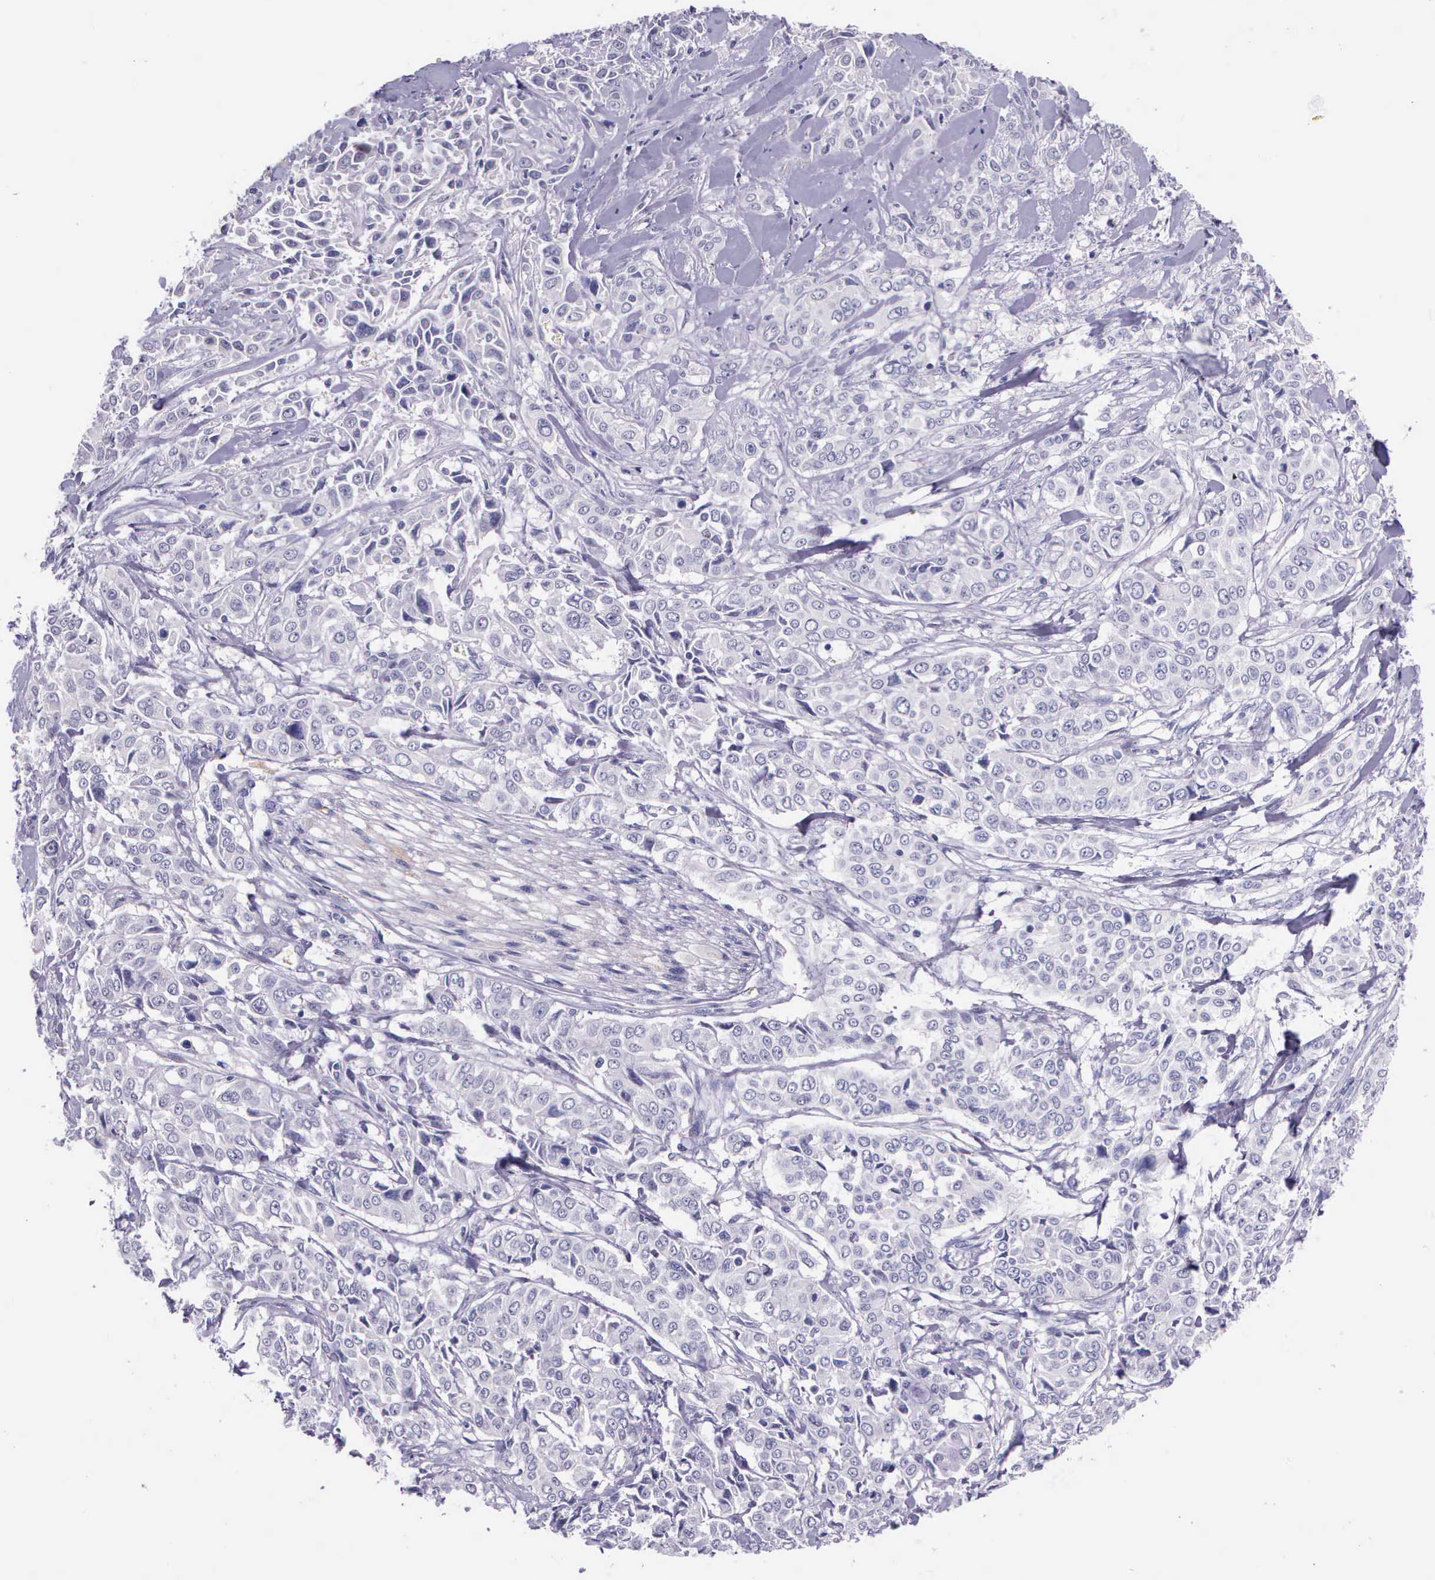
{"staining": {"intensity": "negative", "quantity": "none", "location": "none"}, "tissue": "pancreatic cancer", "cell_type": "Tumor cells", "image_type": "cancer", "snomed": [{"axis": "morphology", "description": "Adenocarcinoma, NOS"}, {"axis": "topography", "description": "Pancreas"}], "caption": "Pancreatic cancer was stained to show a protein in brown. There is no significant expression in tumor cells.", "gene": "THSD7A", "patient": {"sex": "female", "age": 52}}